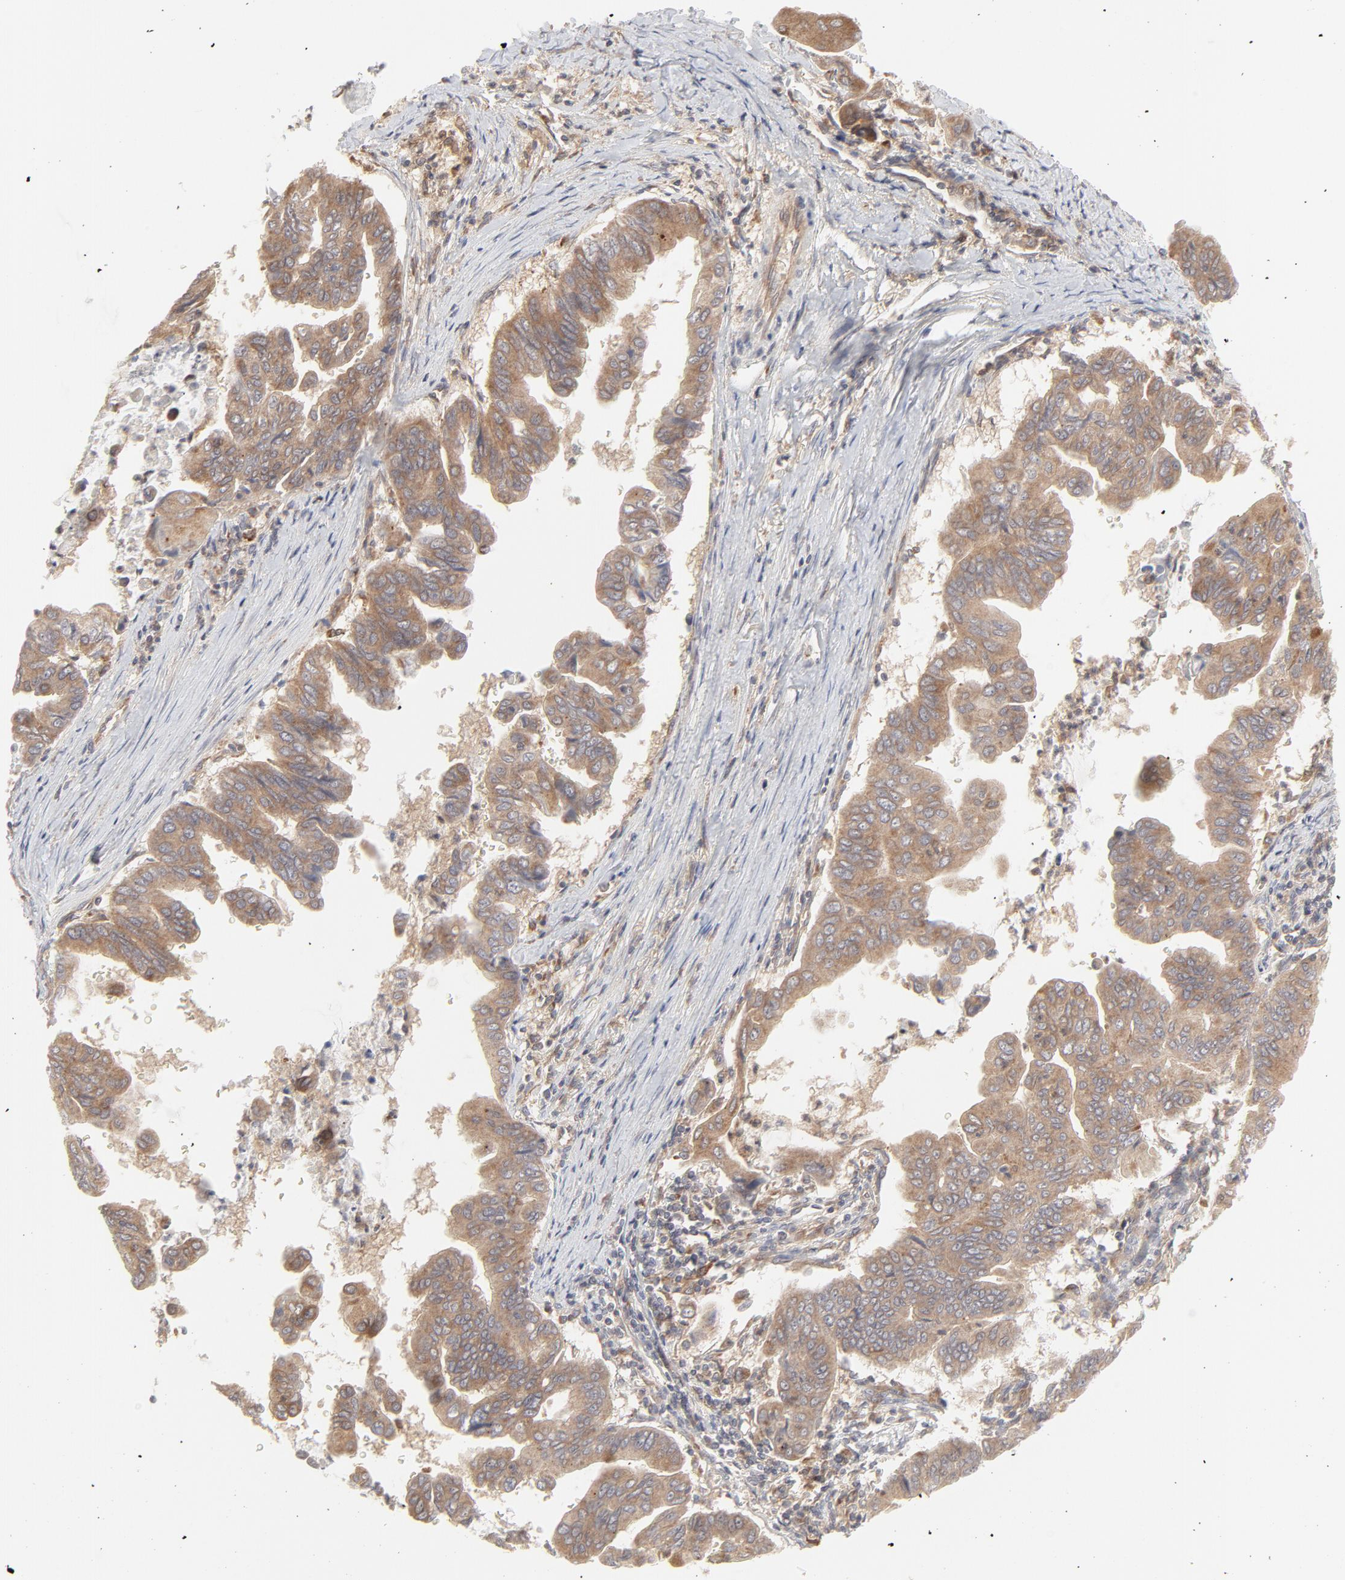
{"staining": {"intensity": "moderate", "quantity": ">75%", "location": "cytoplasmic/membranous"}, "tissue": "stomach cancer", "cell_type": "Tumor cells", "image_type": "cancer", "snomed": [{"axis": "morphology", "description": "Adenocarcinoma, NOS"}, {"axis": "topography", "description": "Stomach, upper"}], "caption": "A brown stain labels moderate cytoplasmic/membranous expression of a protein in stomach cancer tumor cells.", "gene": "RAB5C", "patient": {"sex": "male", "age": 80}}